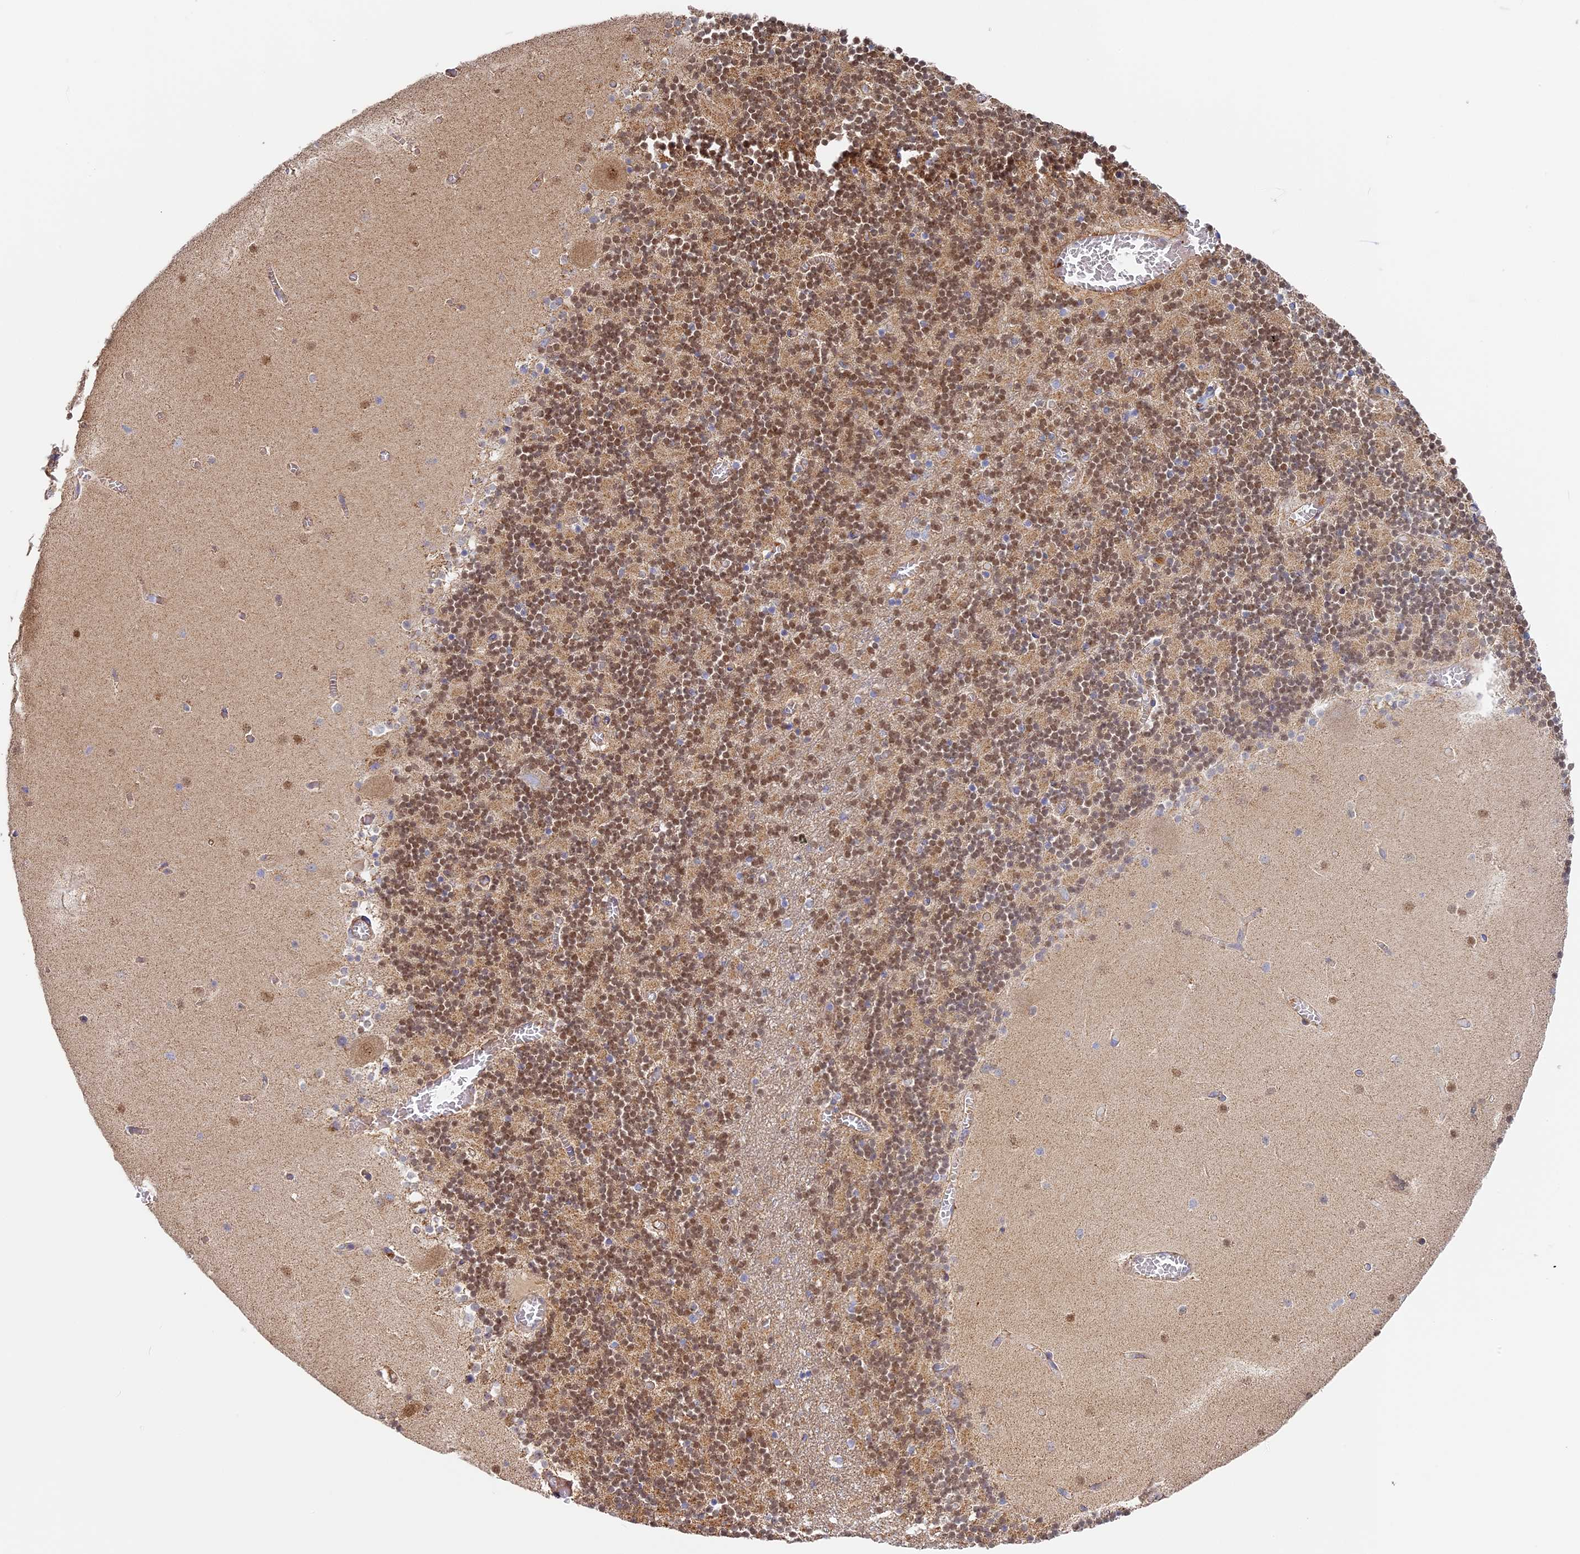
{"staining": {"intensity": "moderate", "quantity": "25%-75%", "location": "cytoplasmic/membranous,nuclear"}, "tissue": "cerebellum", "cell_type": "Cells in granular layer", "image_type": "normal", "snomed": [{"axis": "morphology", "description": "Normal tissue, NOS"}, {"axis": "topography", "description": "Cerebellum"}], "caption": "Cells in granular layer reveal moderate cytoplasmic/membranous,nuclear staining in approximately 25%-75% of cells in benign cerebellum.", "gene": "DDA1", "patient": {"sex": "female", "age": 28}}